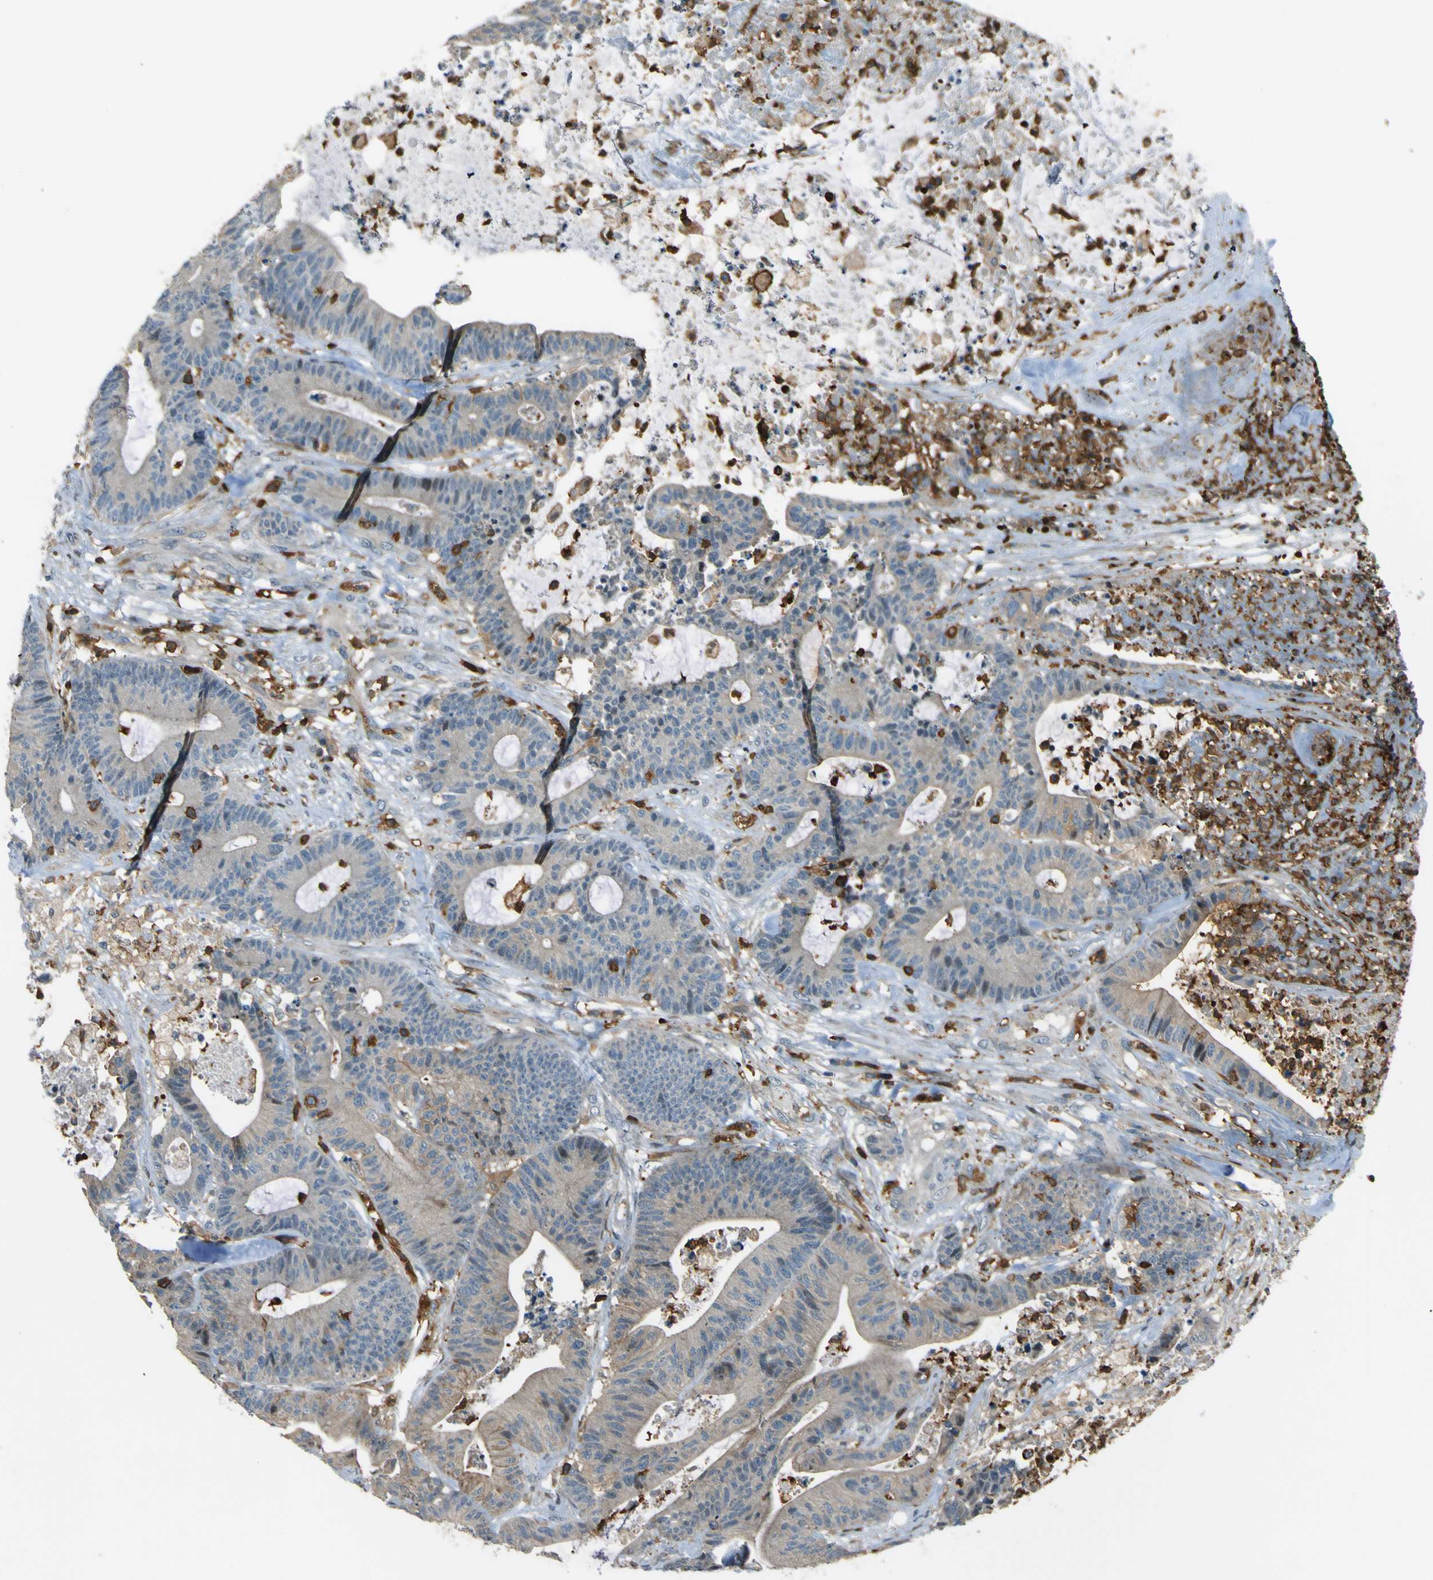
{"staining": {"intensity": "weak", "quantity": "<25%", "location": "cytoplasmic/membranous"}, "tissue": "colorectal cancer", "cell_type": "Tumor cells", "image_type": "cancer", "snomed": [{"axis": "morphology", "description": "Adenocarcinoma, NOS"}, {"axis": "topography", "description": "Colon"}], "caption": "An immunohistochemistry (IHC) photomicrograph of colorectal cancer (adenocarcinoma) is shown. There is no staining in tumor cells of colorectal cancer (adenocarcinoma). (DAB (3,3'-diaminobenzidine) immunohistochemistry (IHC) visualized using brightfield microscopy, high magnification).", "gene": "PCDHB5", "patient": {"sex": "female", "age": 84}}